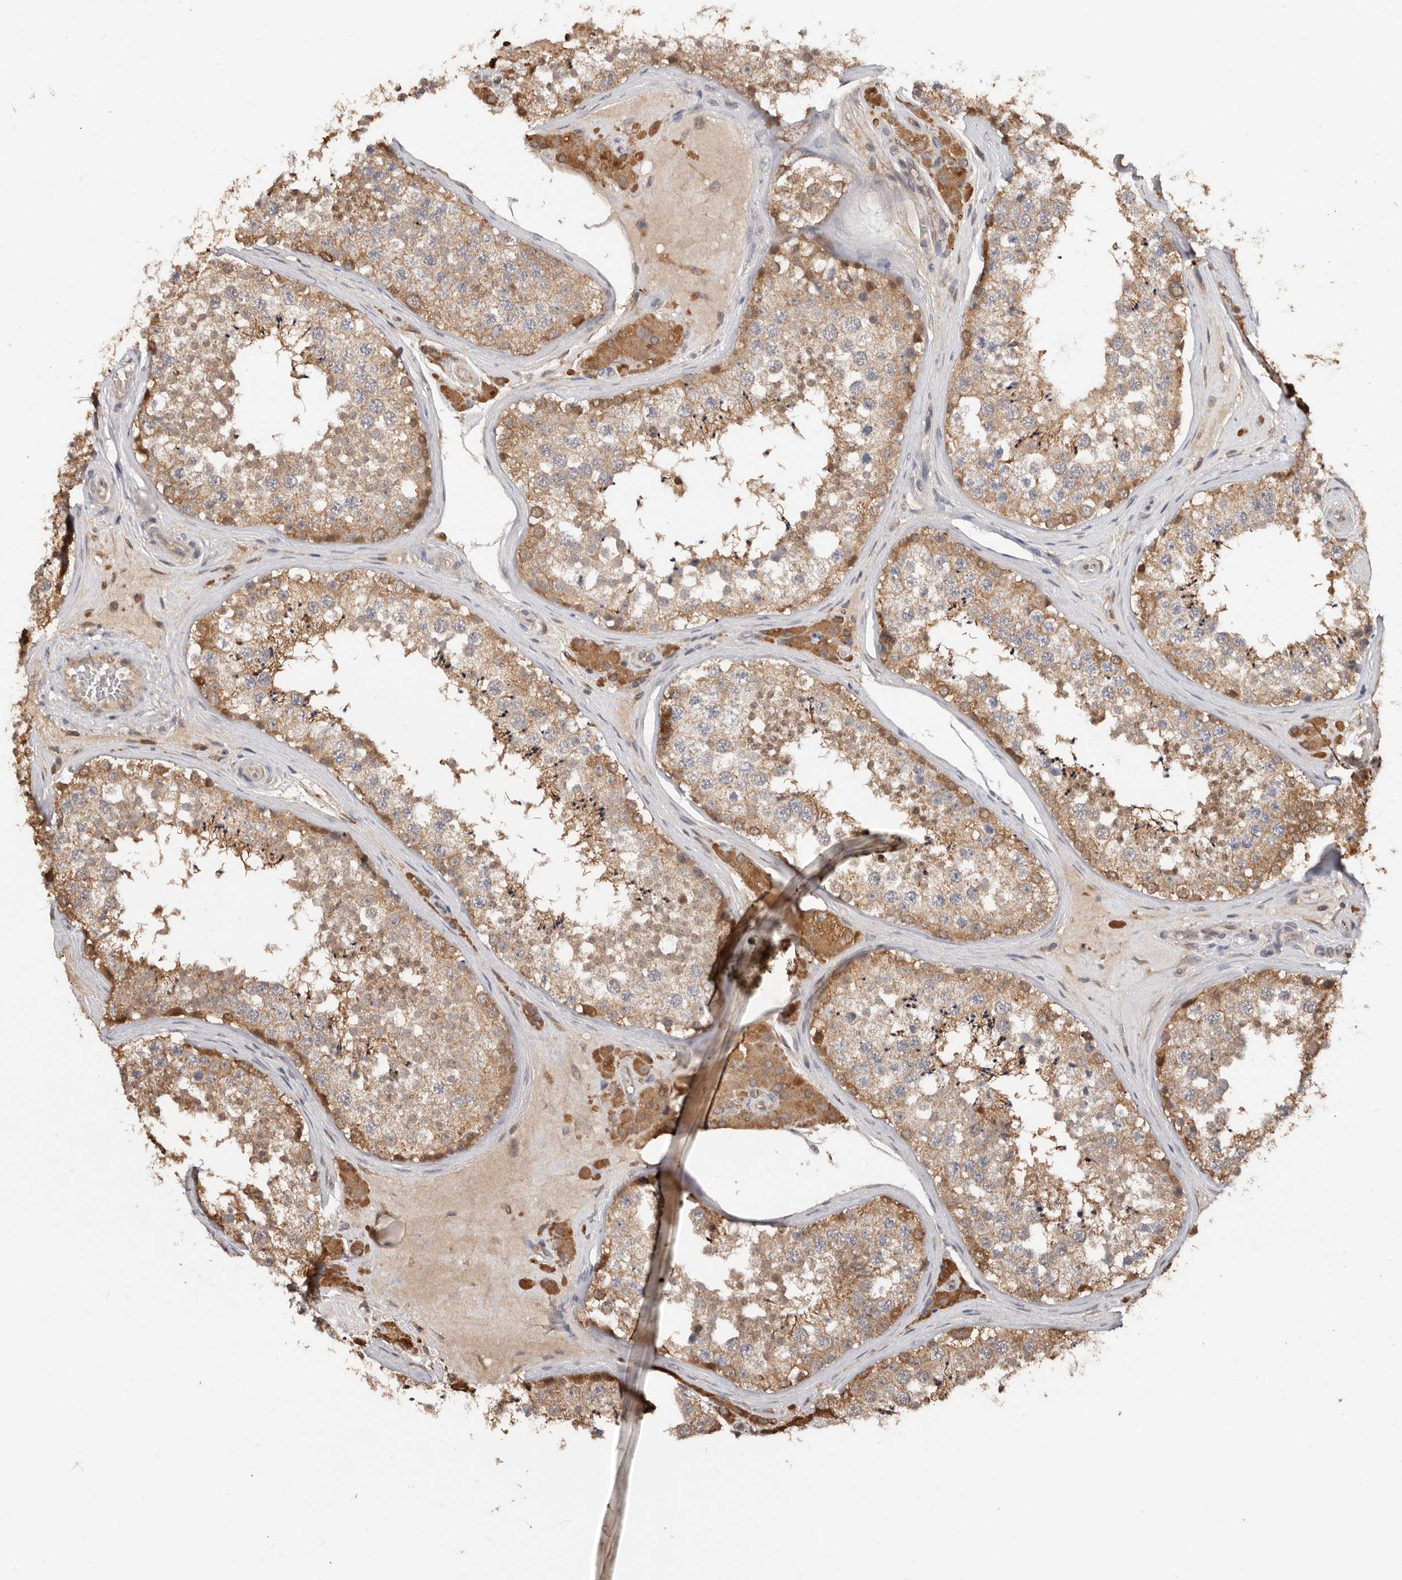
{"staining": {"intensity": "moderate", "quantity": ">75%", "location": "cytoplasmic/membranous"}, "tissue": "testis", "cell_type": "Cells in seminiferous ducts", "image_type": "normal", "snomed": [{"axis": "morphology", "description": "Normal tissue, NOS"}, {"axis": "topography", "description": "Testis"}], "caption": "This photomicrograph reveals benign testis stained with immunohistochemistry (IHC) to label a protein in brown. The cytoplasmic/membranous of cells in seminiferous ducts show moderate positivity for the protein. Nuclei are counter-stained blue.", "gene": "RSPO2", "patient": {"sex": "male", "age": 46}}